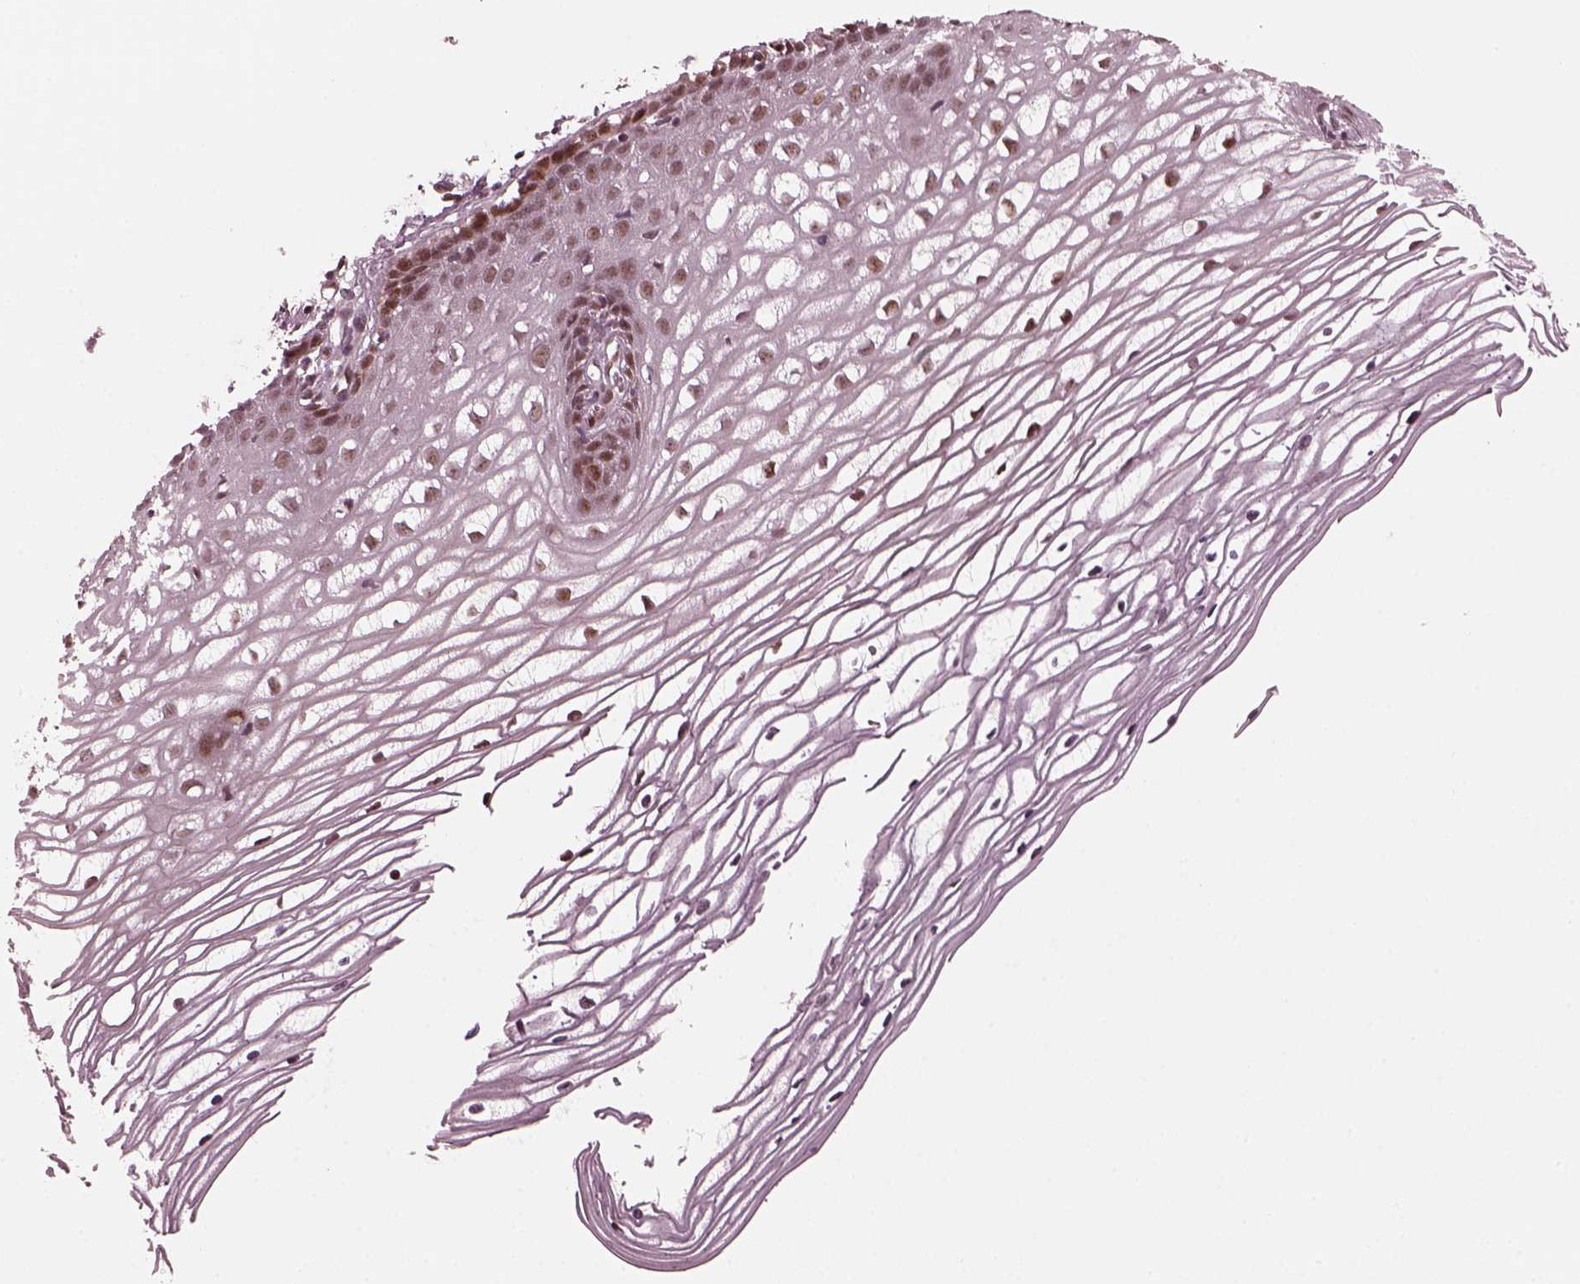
{"staining": {"intensity": "negative", "quantity": "none", "location": "none"}, "tissue": "cervix", "cell_type": "Glandular cells", "image_type": "normal", "snomed": [{"axis": "morphology", "description": "Normal tissue, NOS"}, {"axis": "topography", "description": "Cervix"}], "caption": "Protein analysis of normal cervix reveals no significant staining in glandular cells. (Stains: DAB (3,3'-diaminobenzidine) IHC with hematoxylin counter stain, Microscopy: brightfield microscopy at high magnification).", "gene": "TRIB3", "patient": {"sex": "female", "age": 40}}